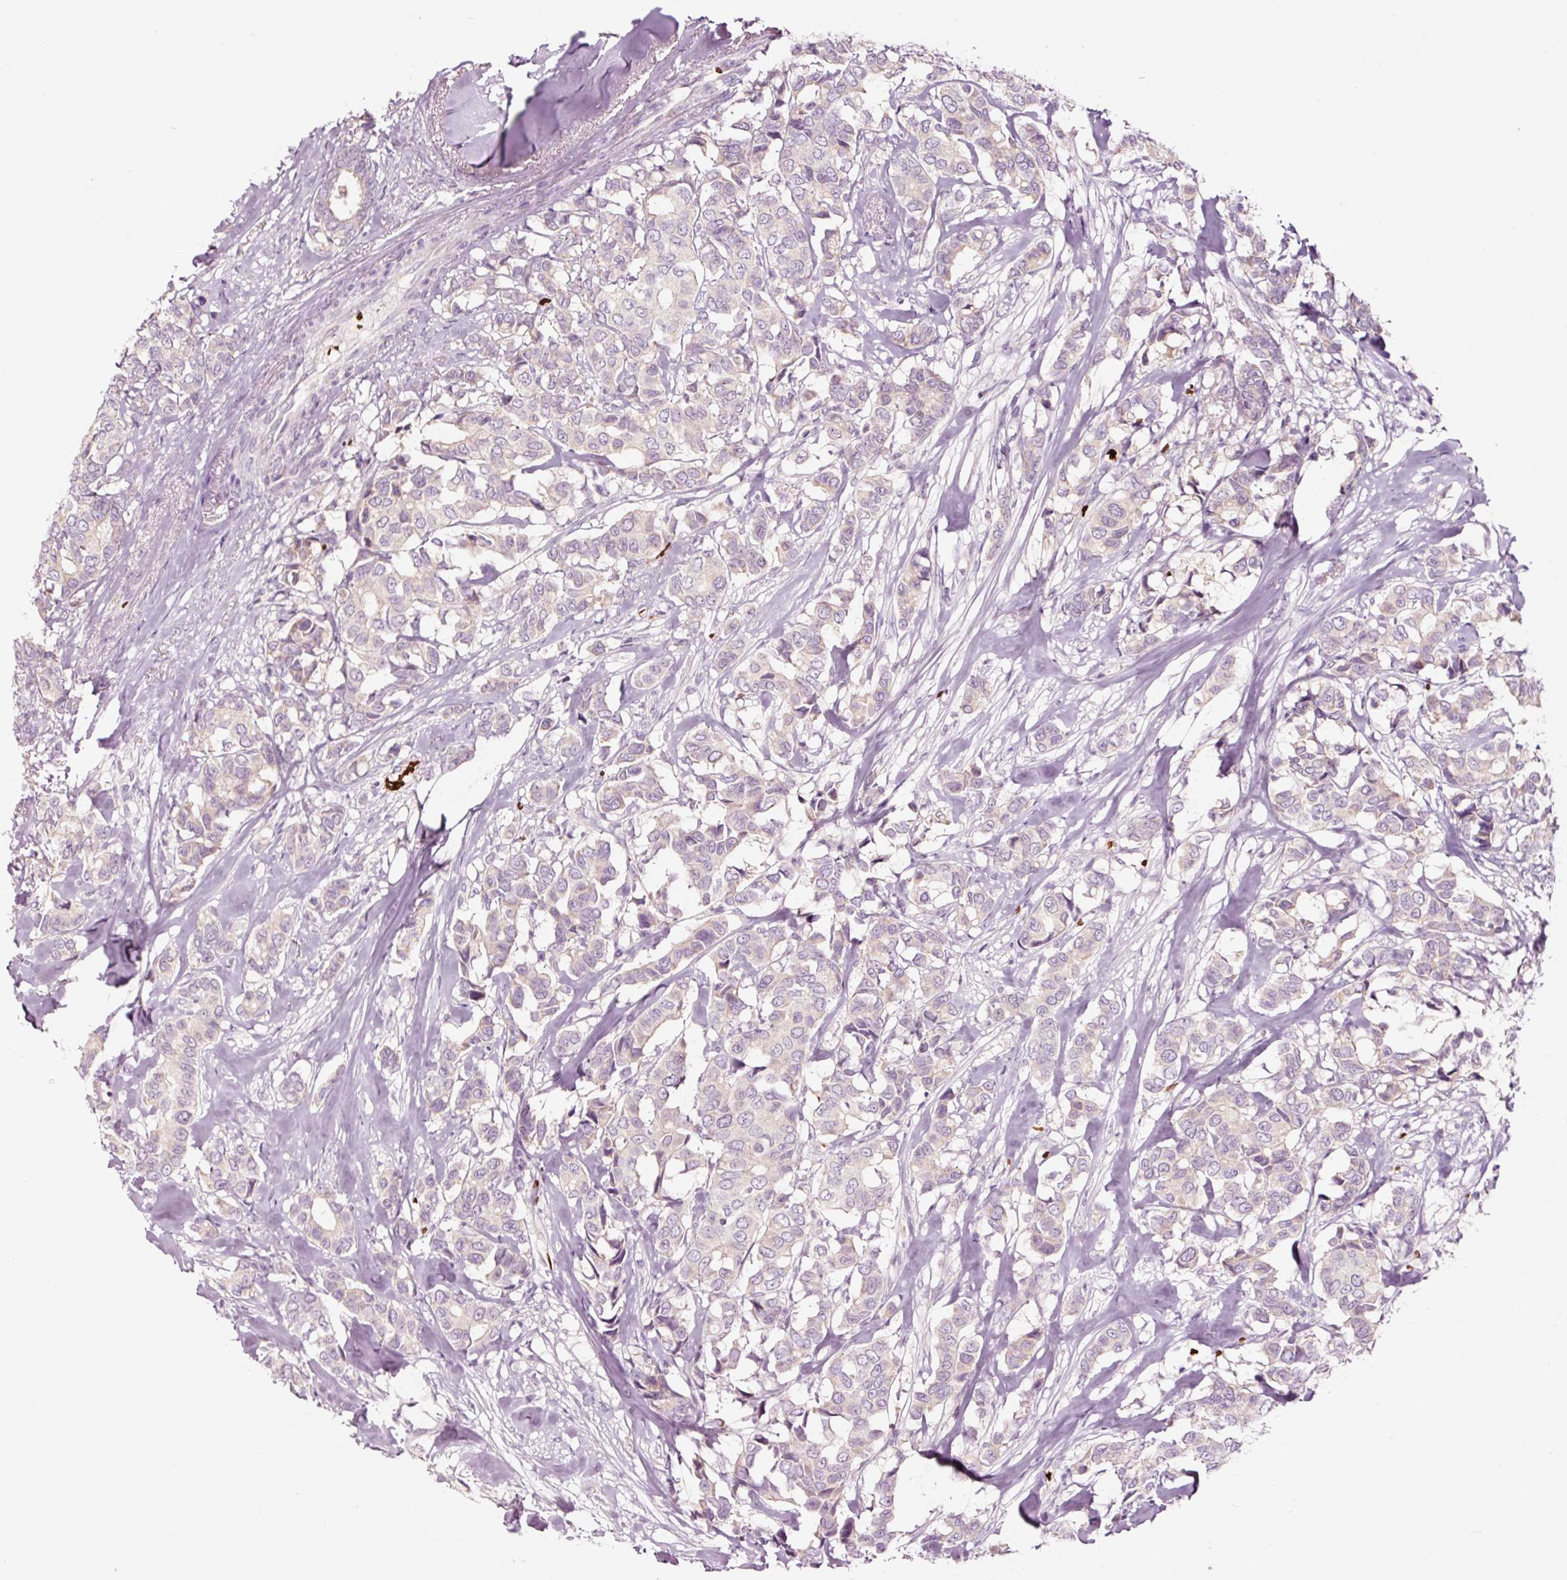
{"staining": {"intensity": "weak", "quantity": "<25%", "location": "cytoplasmic/membranous"}, "tissue": "breast cancer", "cell_type": "Tumor cells", "image_type": "cancer", "snomed": [{"axis": "morphology", "description": "Duct carcinoma"}, {"axis": "topography", "description": "Breast"}], "caption": "Invasive ductal carcinoma (breast) stained for a protein using IHC shows no staining tumor cells.", "gene": "LDHAL6B", "patient": {"sex": "female", "age": 87}}